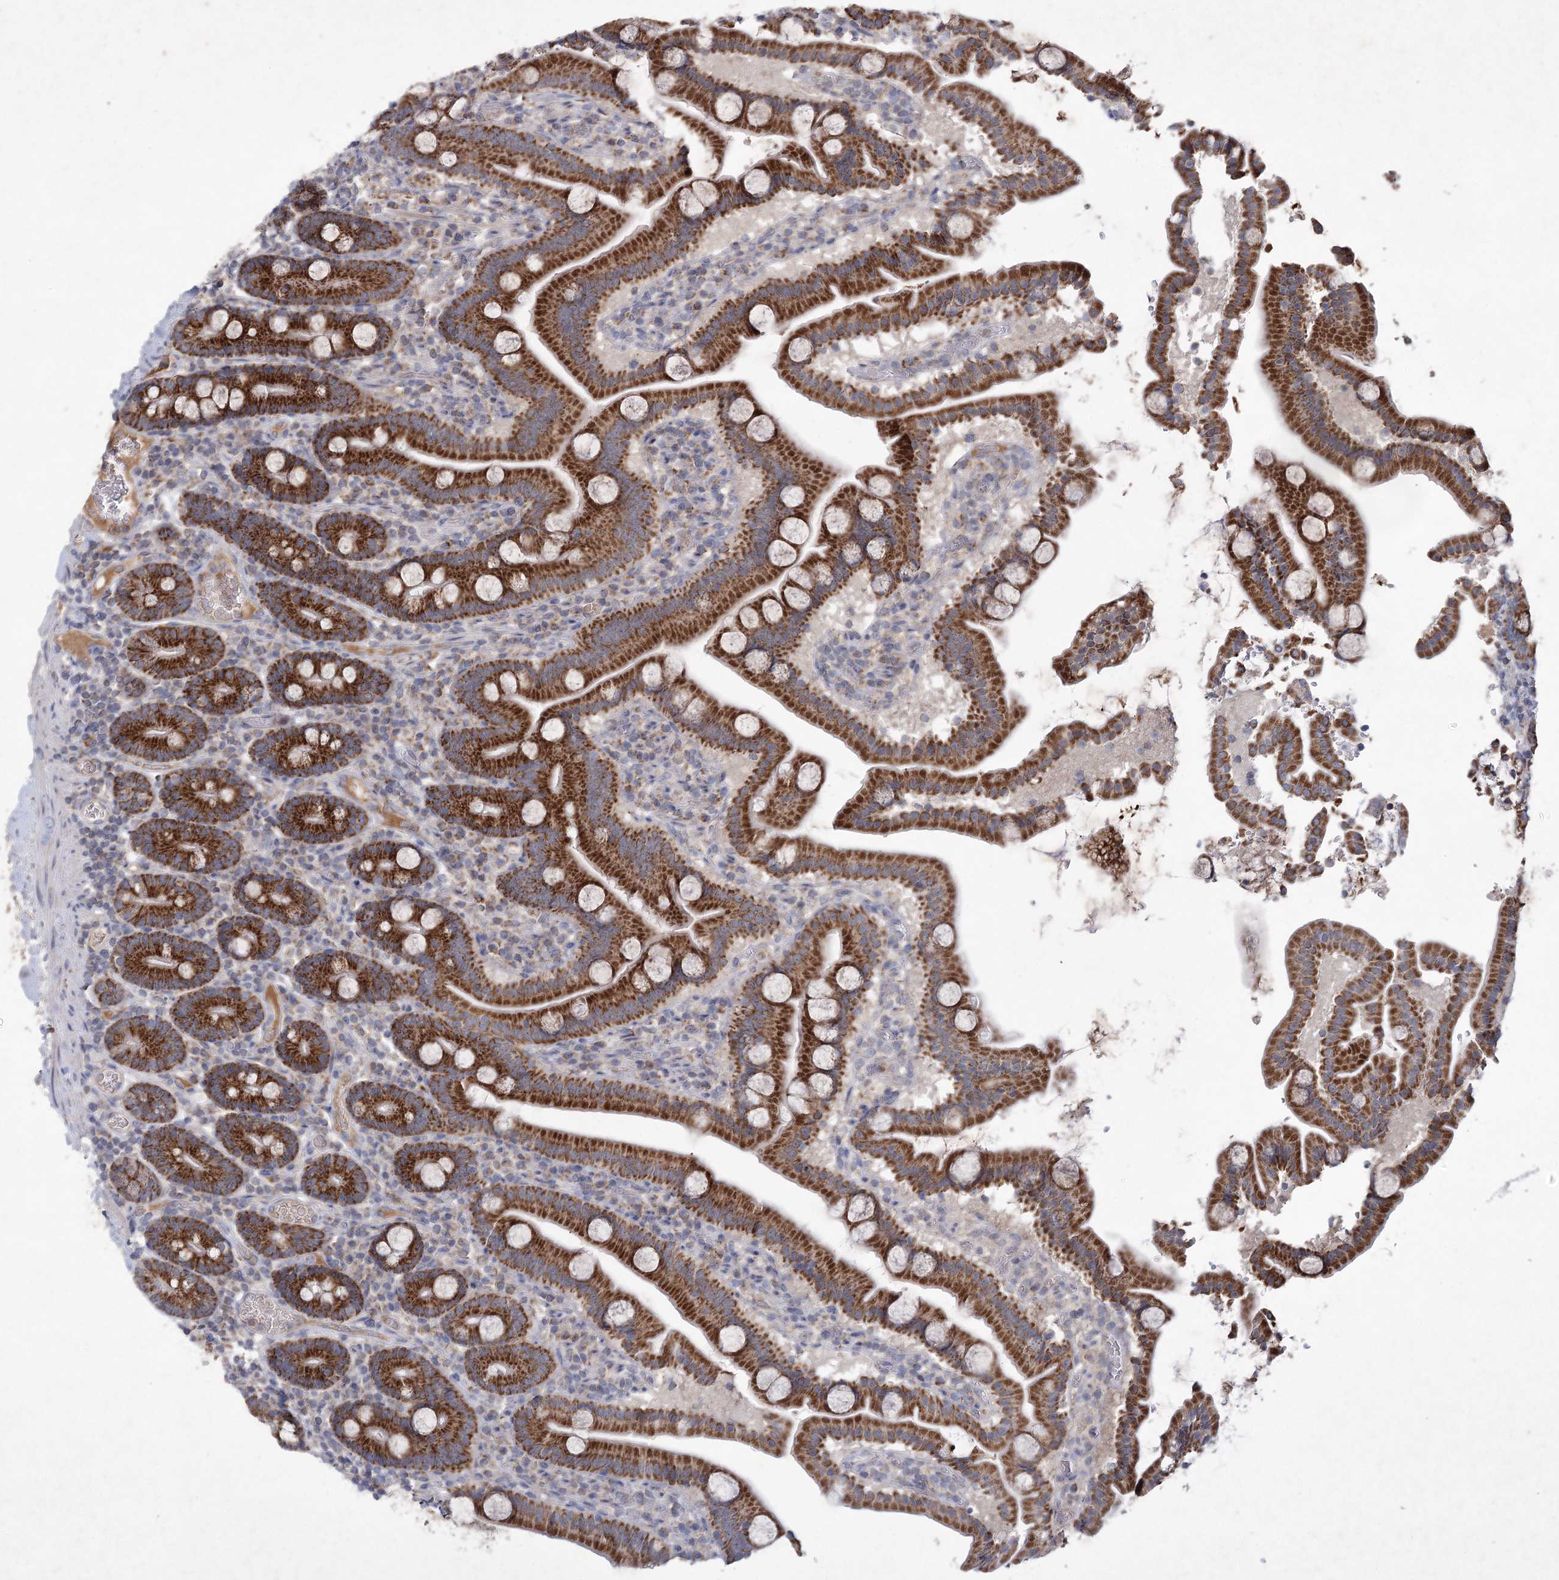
{"staining": {"intensity": "strong", "quantity": ">75%", "location": "cytoplasmic/membranous"}, "tissue": "duodenum", "cell_type": "Glandular cells", "image_type": "normal", "snomed": [{"axis": "morphology", "description": "Normal tissue, NOS"}, {"axis": "topography", "description": "Duodenum"}], "caption": "Immunohistochemical staining of normal human duodenum shows high levels of strong cytoplasmic/membranous staining in about >75% of glandular cells. (IHC, brightfield microscopy, high magnification).", "gene": "MRPL44", "patient": {"sex": "male", "age": 55}}